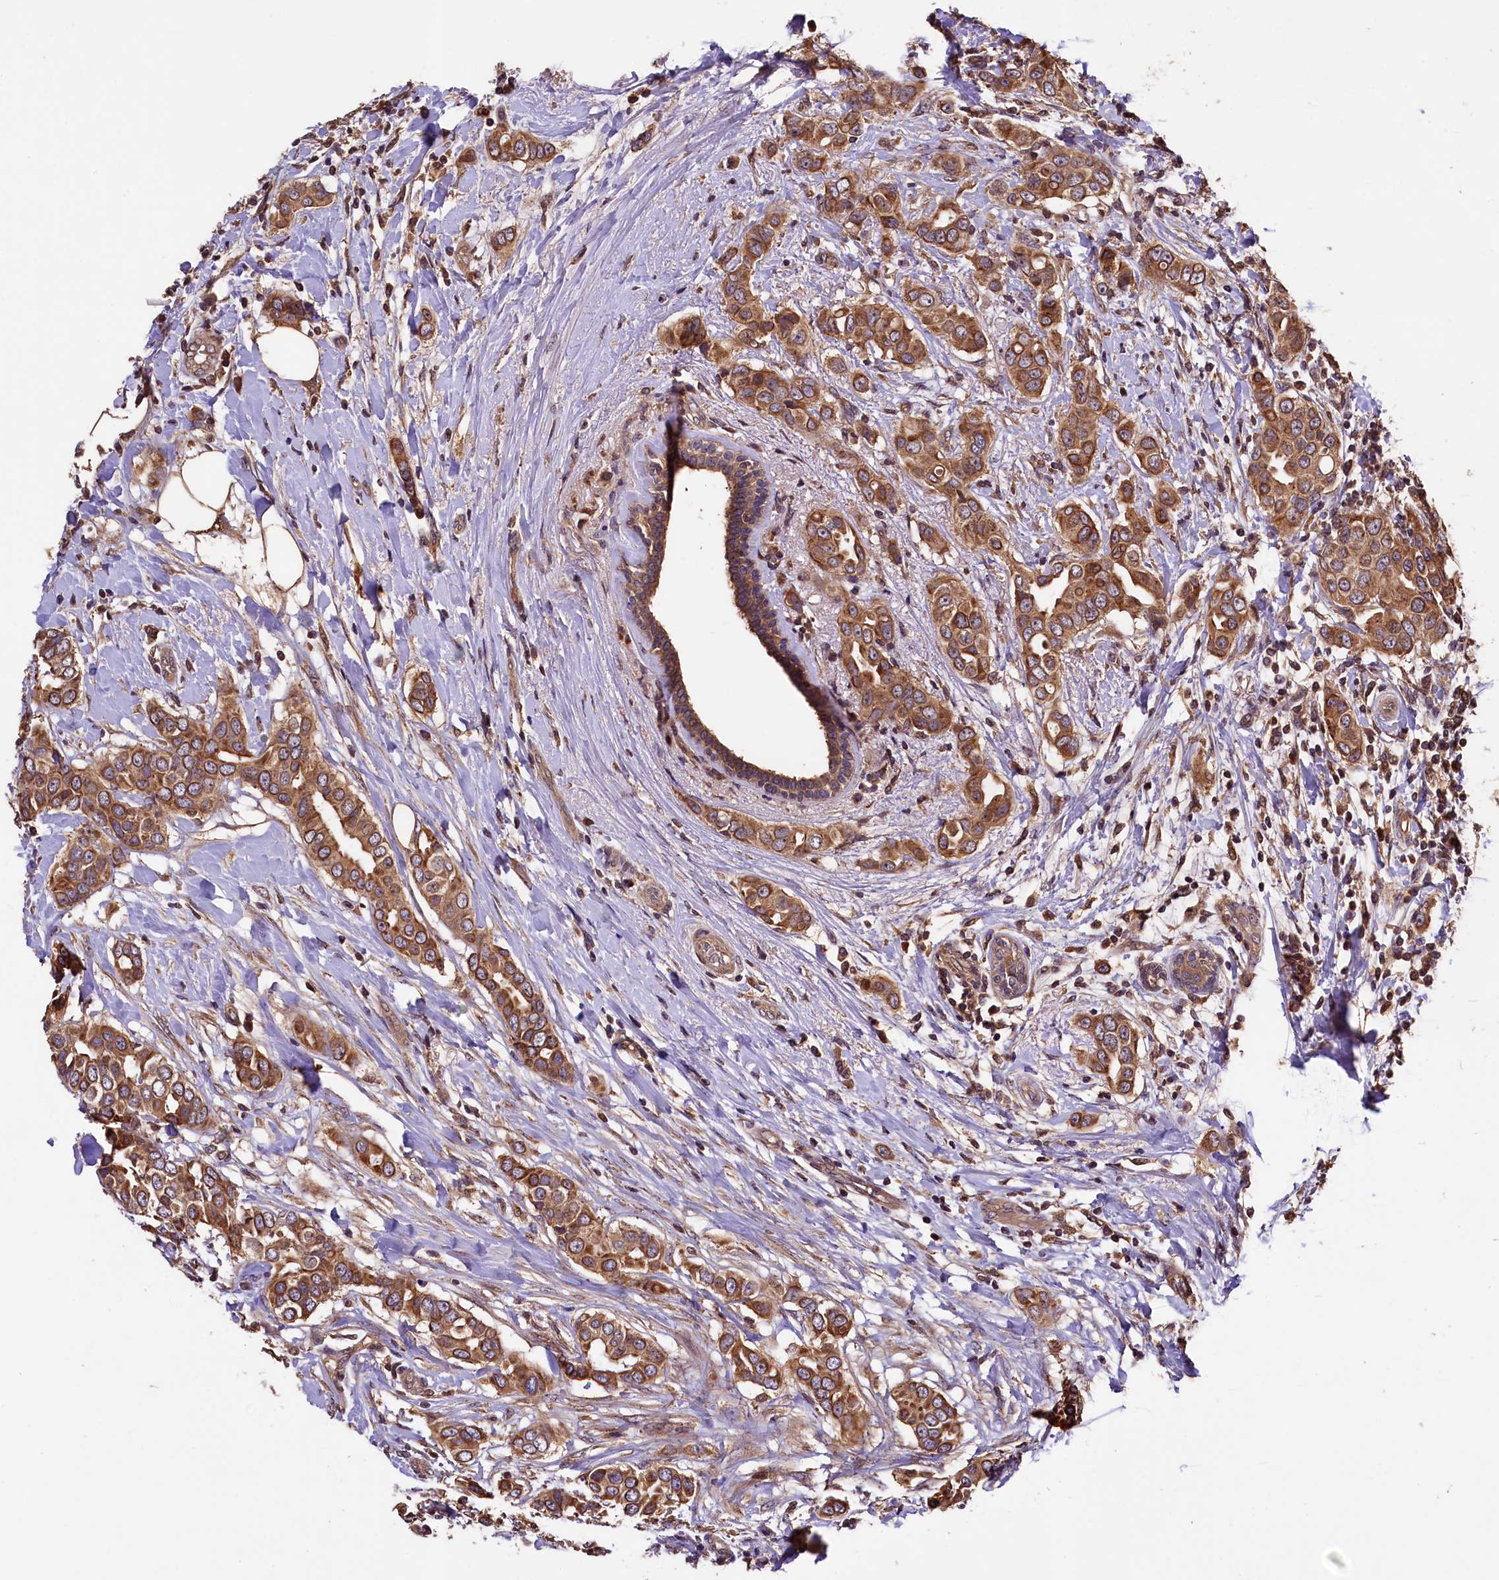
{"staining": {"intensity": "moderate", "quantity": ">75%", "location": "cytoplasmic/membranous"}, "tissue": "breast cancer", "cell_type": "Tumor cells", "image_type": "cancer", "snomed": [{"axis": "morphology", "description": "Lobular carcinoma"}, {"axis": "topography", "description": "Breast"}], "caption": "High-power microscopy captured an IHC image of lobular carcinoma (breast), revealing moderate cytoplasmic/membranous positivity in about >75% of tumor cells.", "gene": "KLC2", "patient": {"sex": "female", "age": 51}}